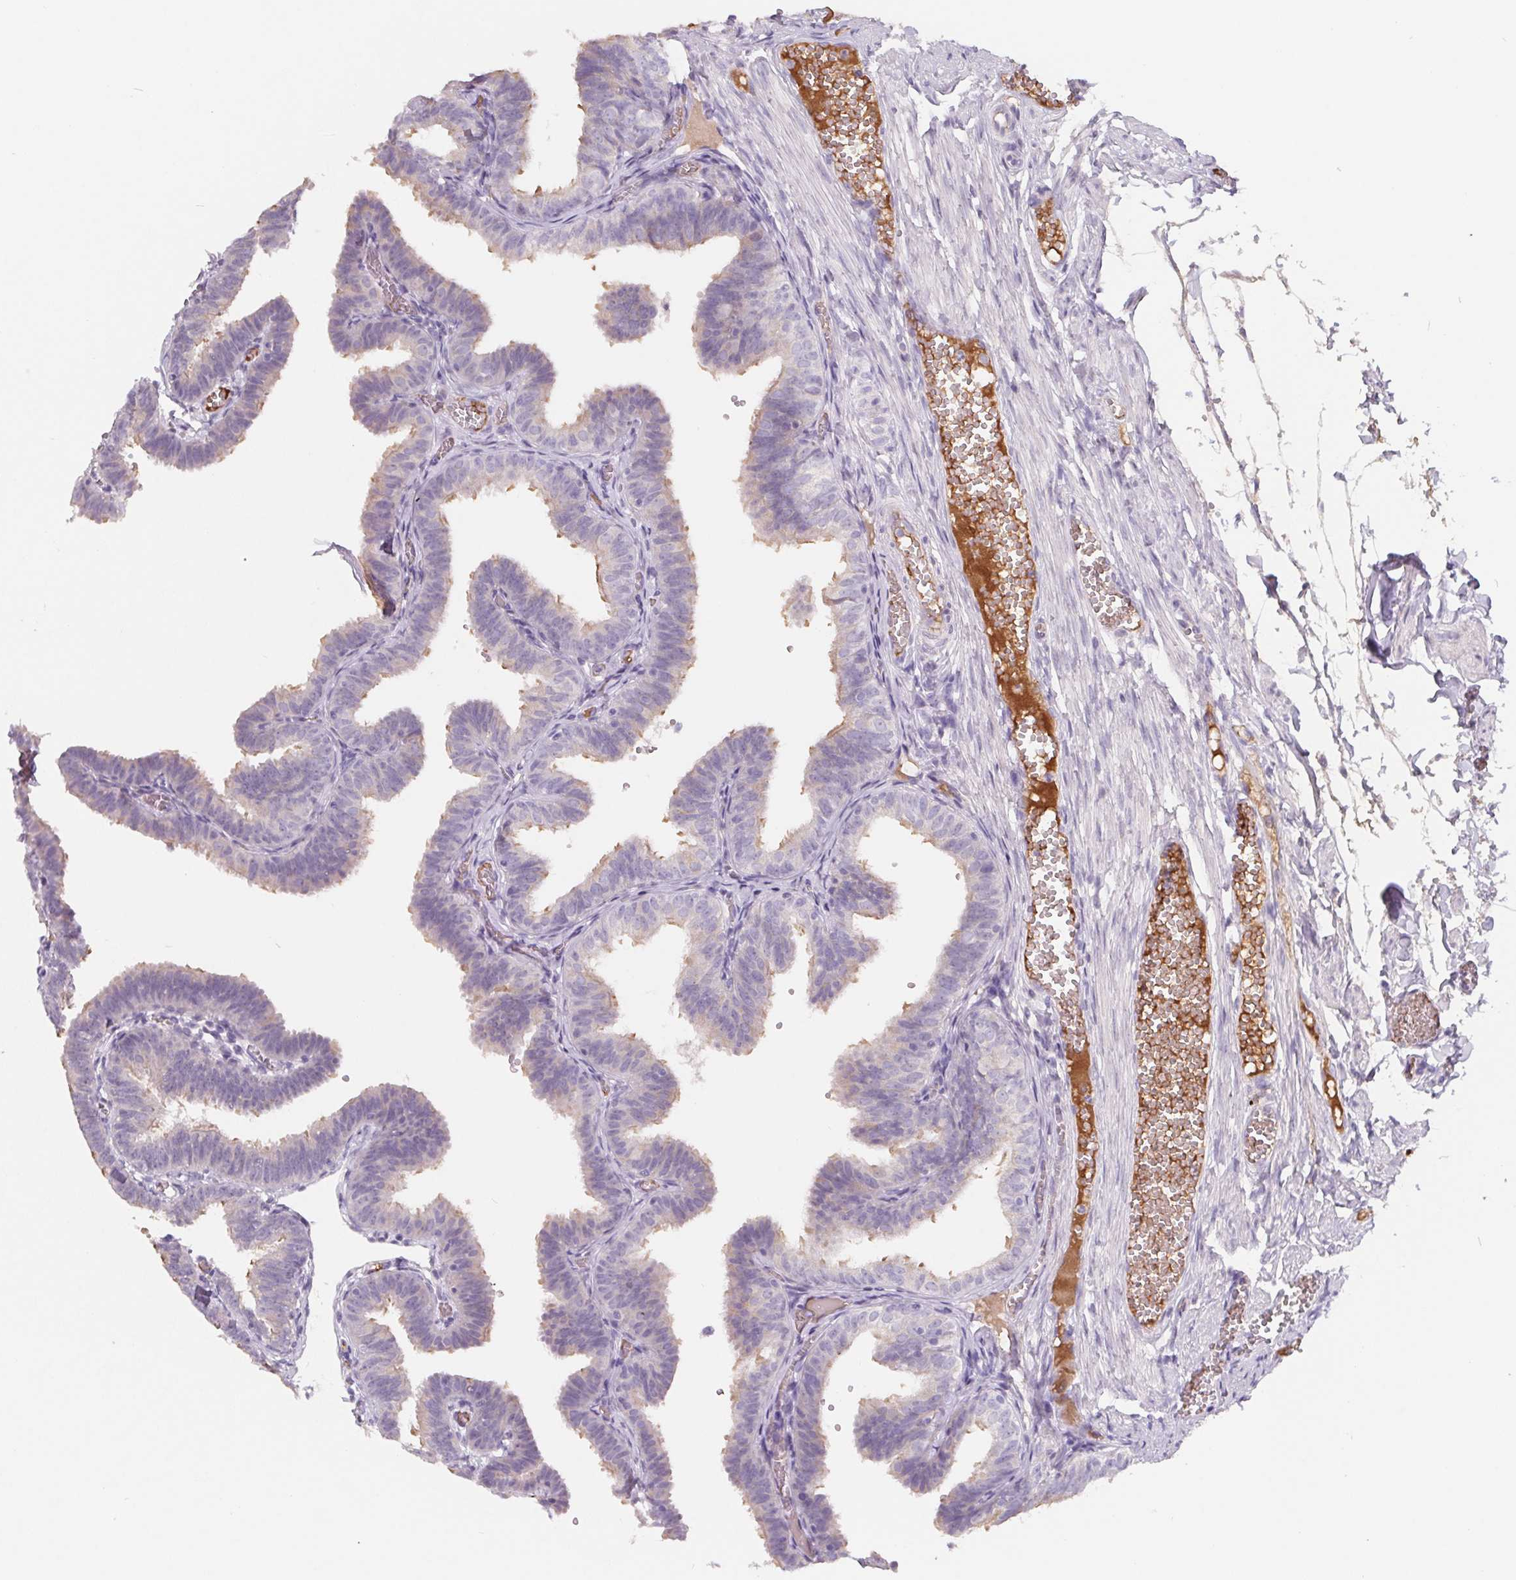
{"staining": {"intensity": "weak", "quantity": "25%-75%", "location": "cytoplasmic/membranous"}, "tissue": "fallopian tube", "cell_type": "Glandular cells", "image_type": "normal", "snomed": [{"axis": "morphology", "description": "Normal tissue, NOS"}, {"axis": "topography", "description": "Fallopian tube"}], "caption": "Immunohistochemical staining of unremarkable fallopian tube exhibits low levels of weak cytoplasmic/membranous positivity in about 25%-75% of glandular cells. Ihc stains the protein in brown and the nuclei are stained blue.", "gene": "LPA", "patient": {"sex": "female", "age": 25}}